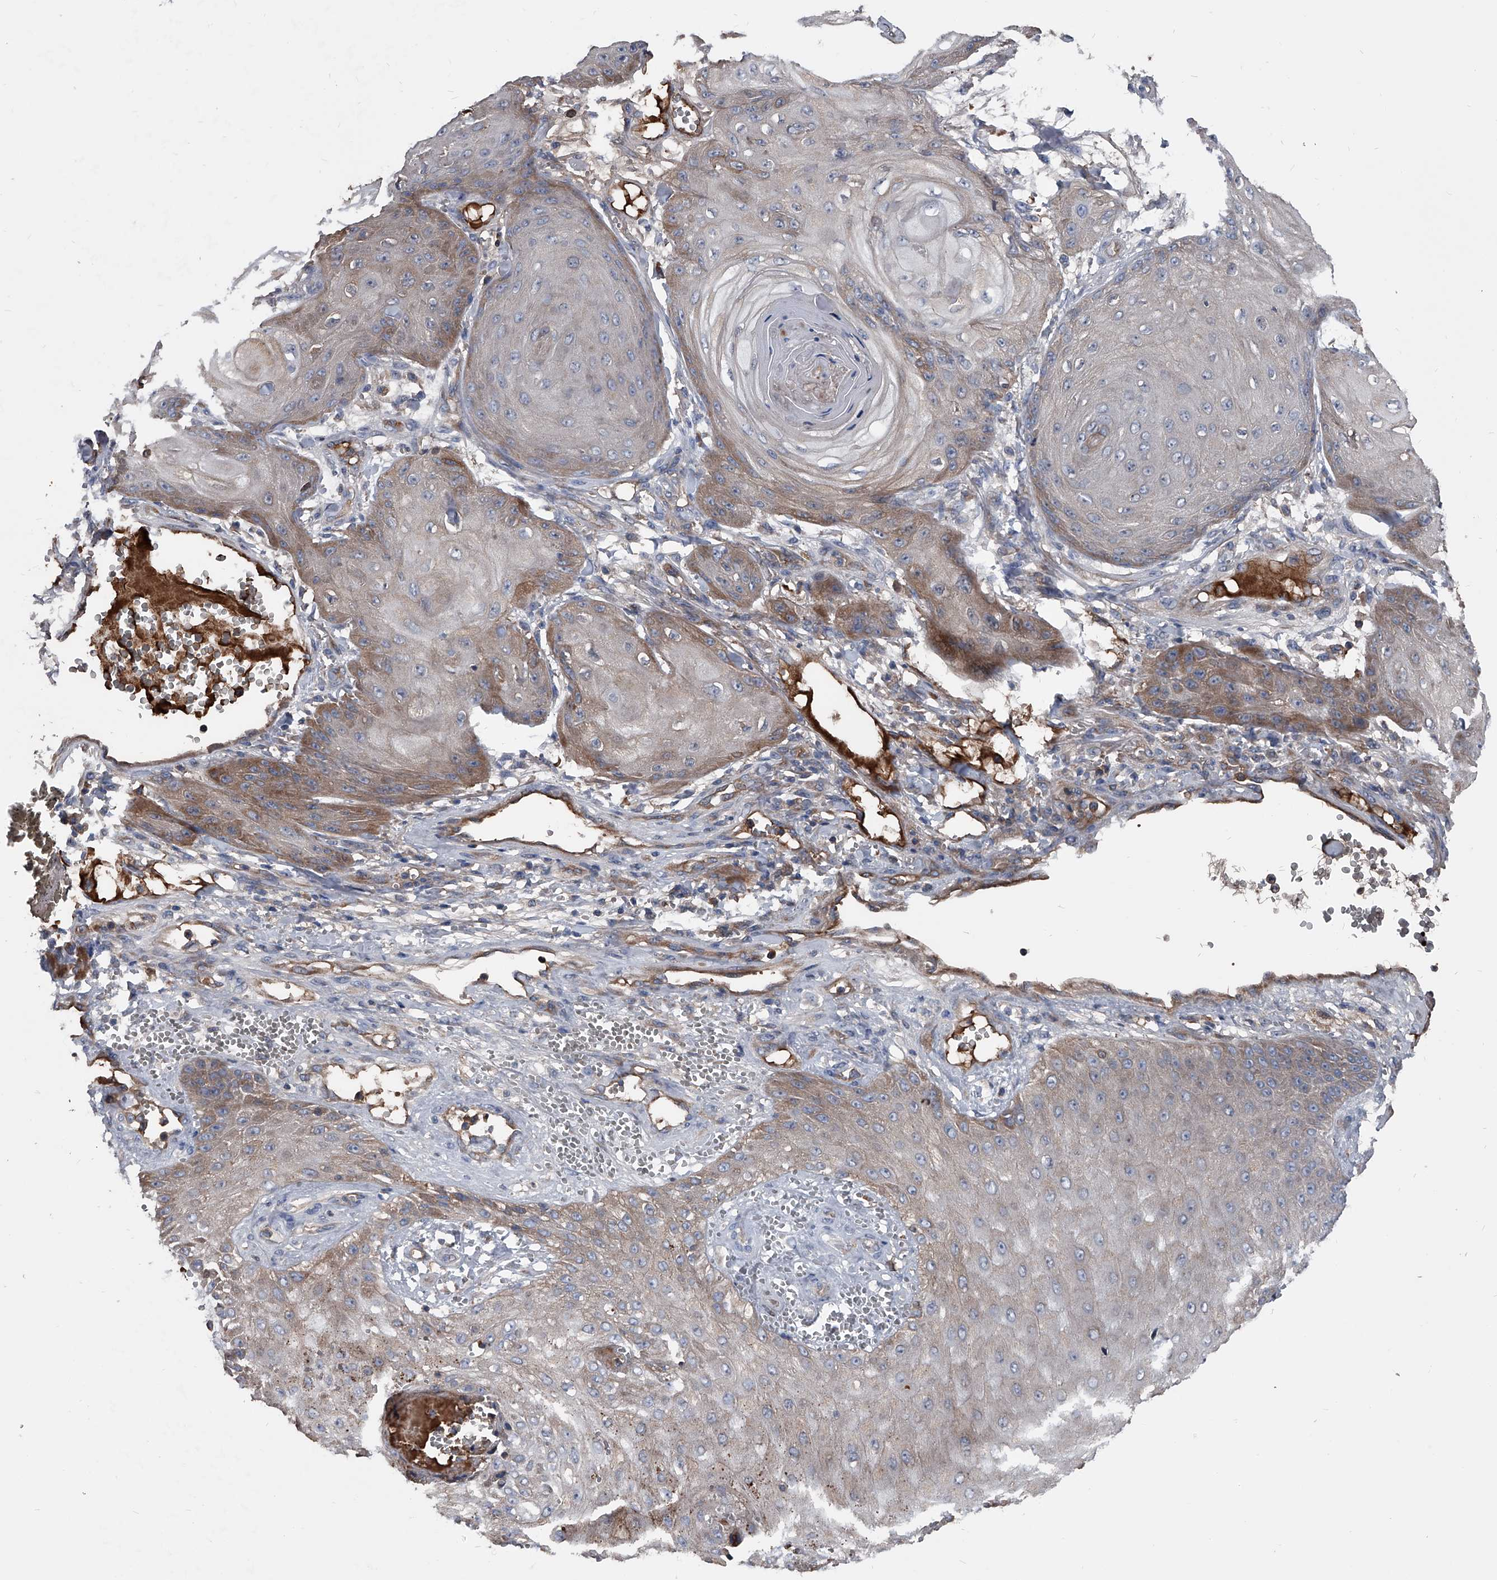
{"staining": {"intensity": "moderate", "quantity": "25%-75%", "location": "cytoplasmic/membranous"}, "tissue": "skin cancer", "cell_type": "Tumor cells", "image_type": "cancer", "snomed": [{"axis": "morphology", "description": "Squamous cell carcinoma, NOS"}, {"axis": "topography", "description": "Skin"}], "caption": "Moderate cytoplasmic/membranous positivity for a protein is seen in approximately 25%-75% of tumor cells of skin cancer (squamous cell carcinoma) using immunohistochemistry (IHC).", "gene": "KIF13A", "patient": {"sex": "male", "age": 74}}